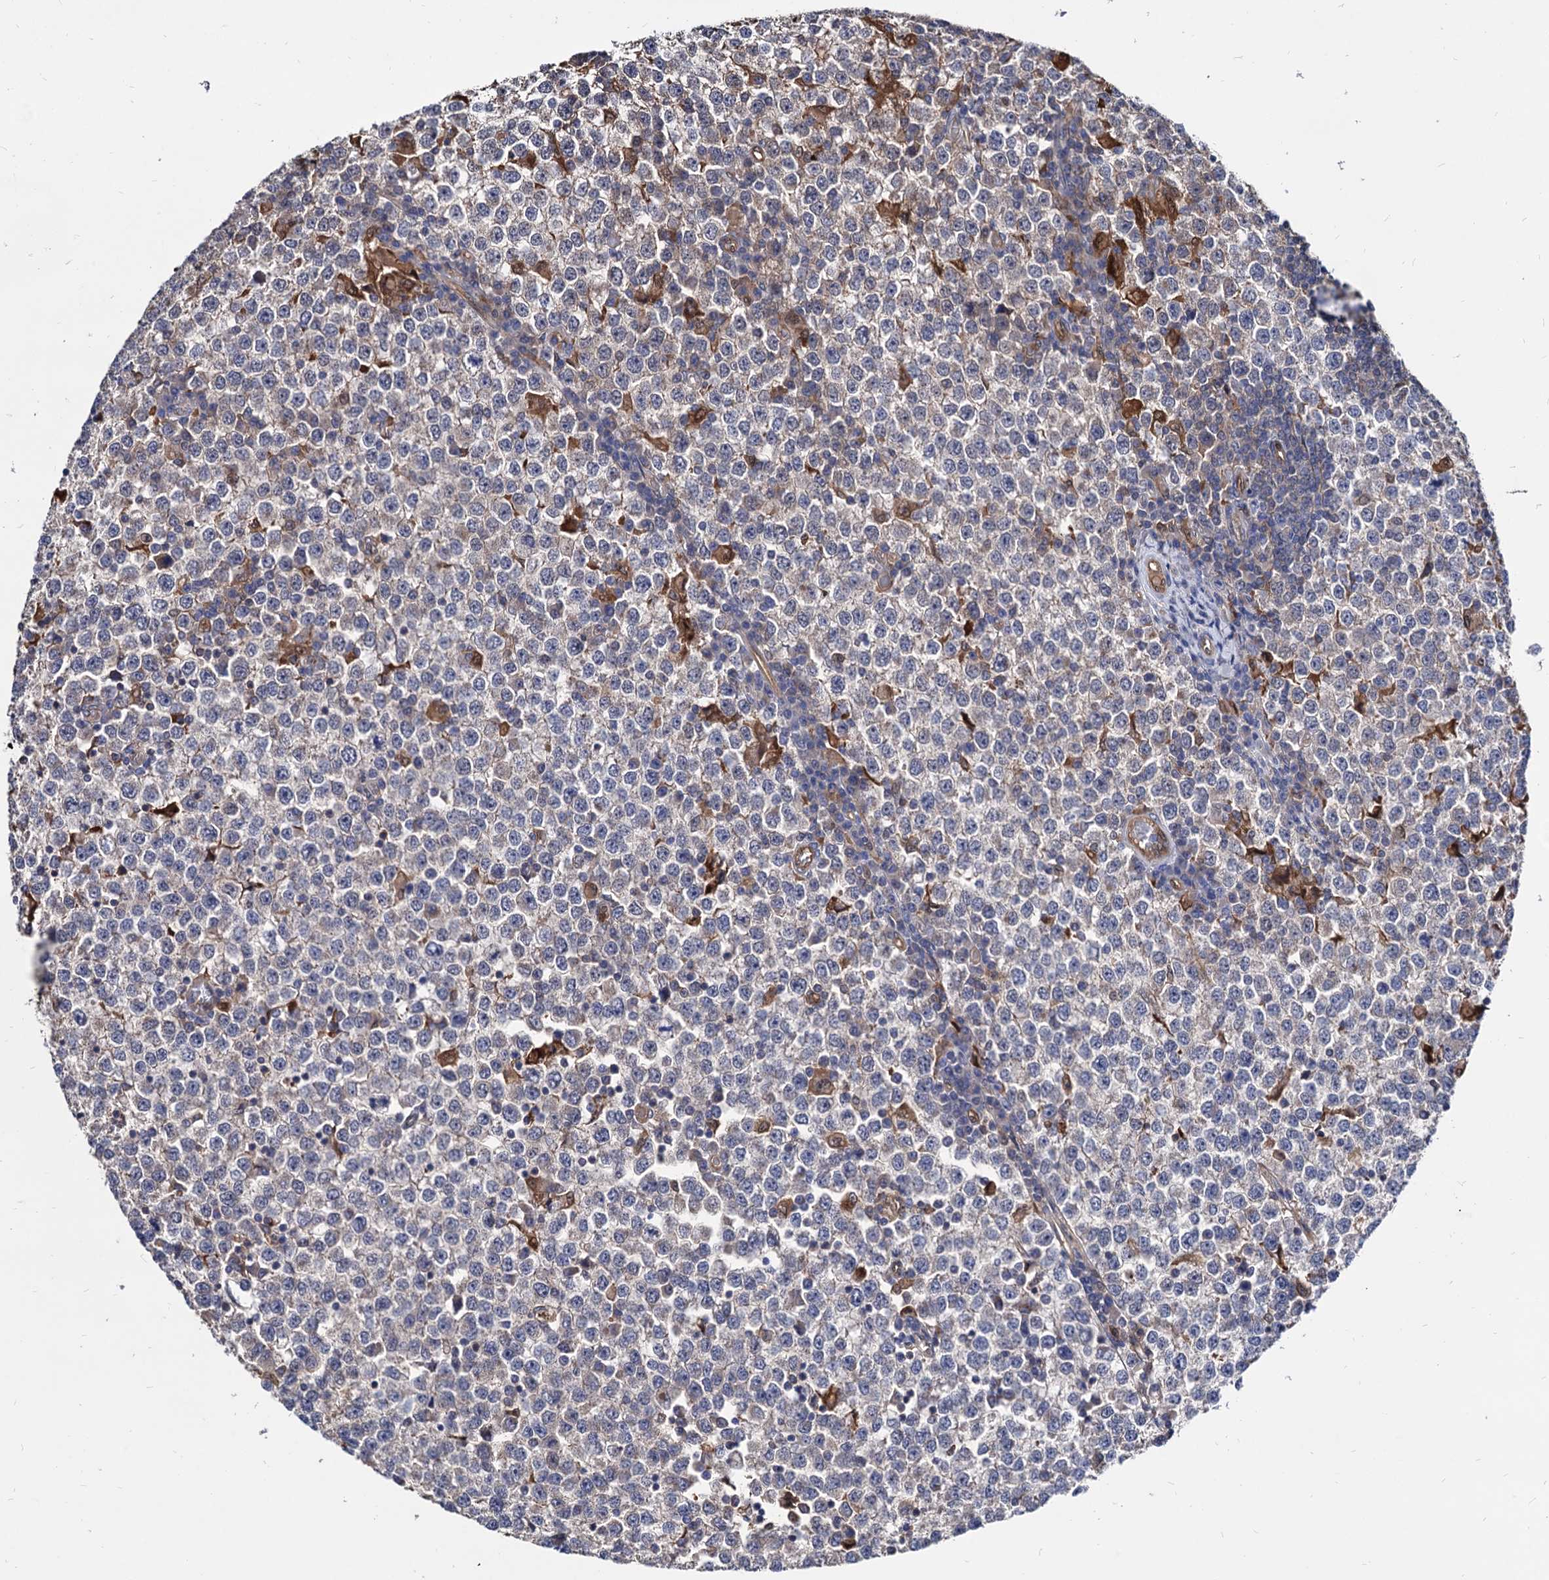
{"staining": {"intensity": "negative", "quantity": "none", "location": "none"}, "tissue": "testis cancer", "cell_type": "Tumor cells", "image_type": "cancer", "snomed": [{"axis": "morphology", "description": "Seminoma, NOS"}, {"axis": "topography", "description": "Testis"}], "caption": "DAB immunohistochemical staining of testis seminoma shows no significant expression in tumor cells. The staining is performed using DAB (3,3'-diaminobenzidine) brown chromogen with nuclei counter-stained in using hematoxylin.", "gene": "CPPED1", "patient": {"sex": "male", "age": 65}}